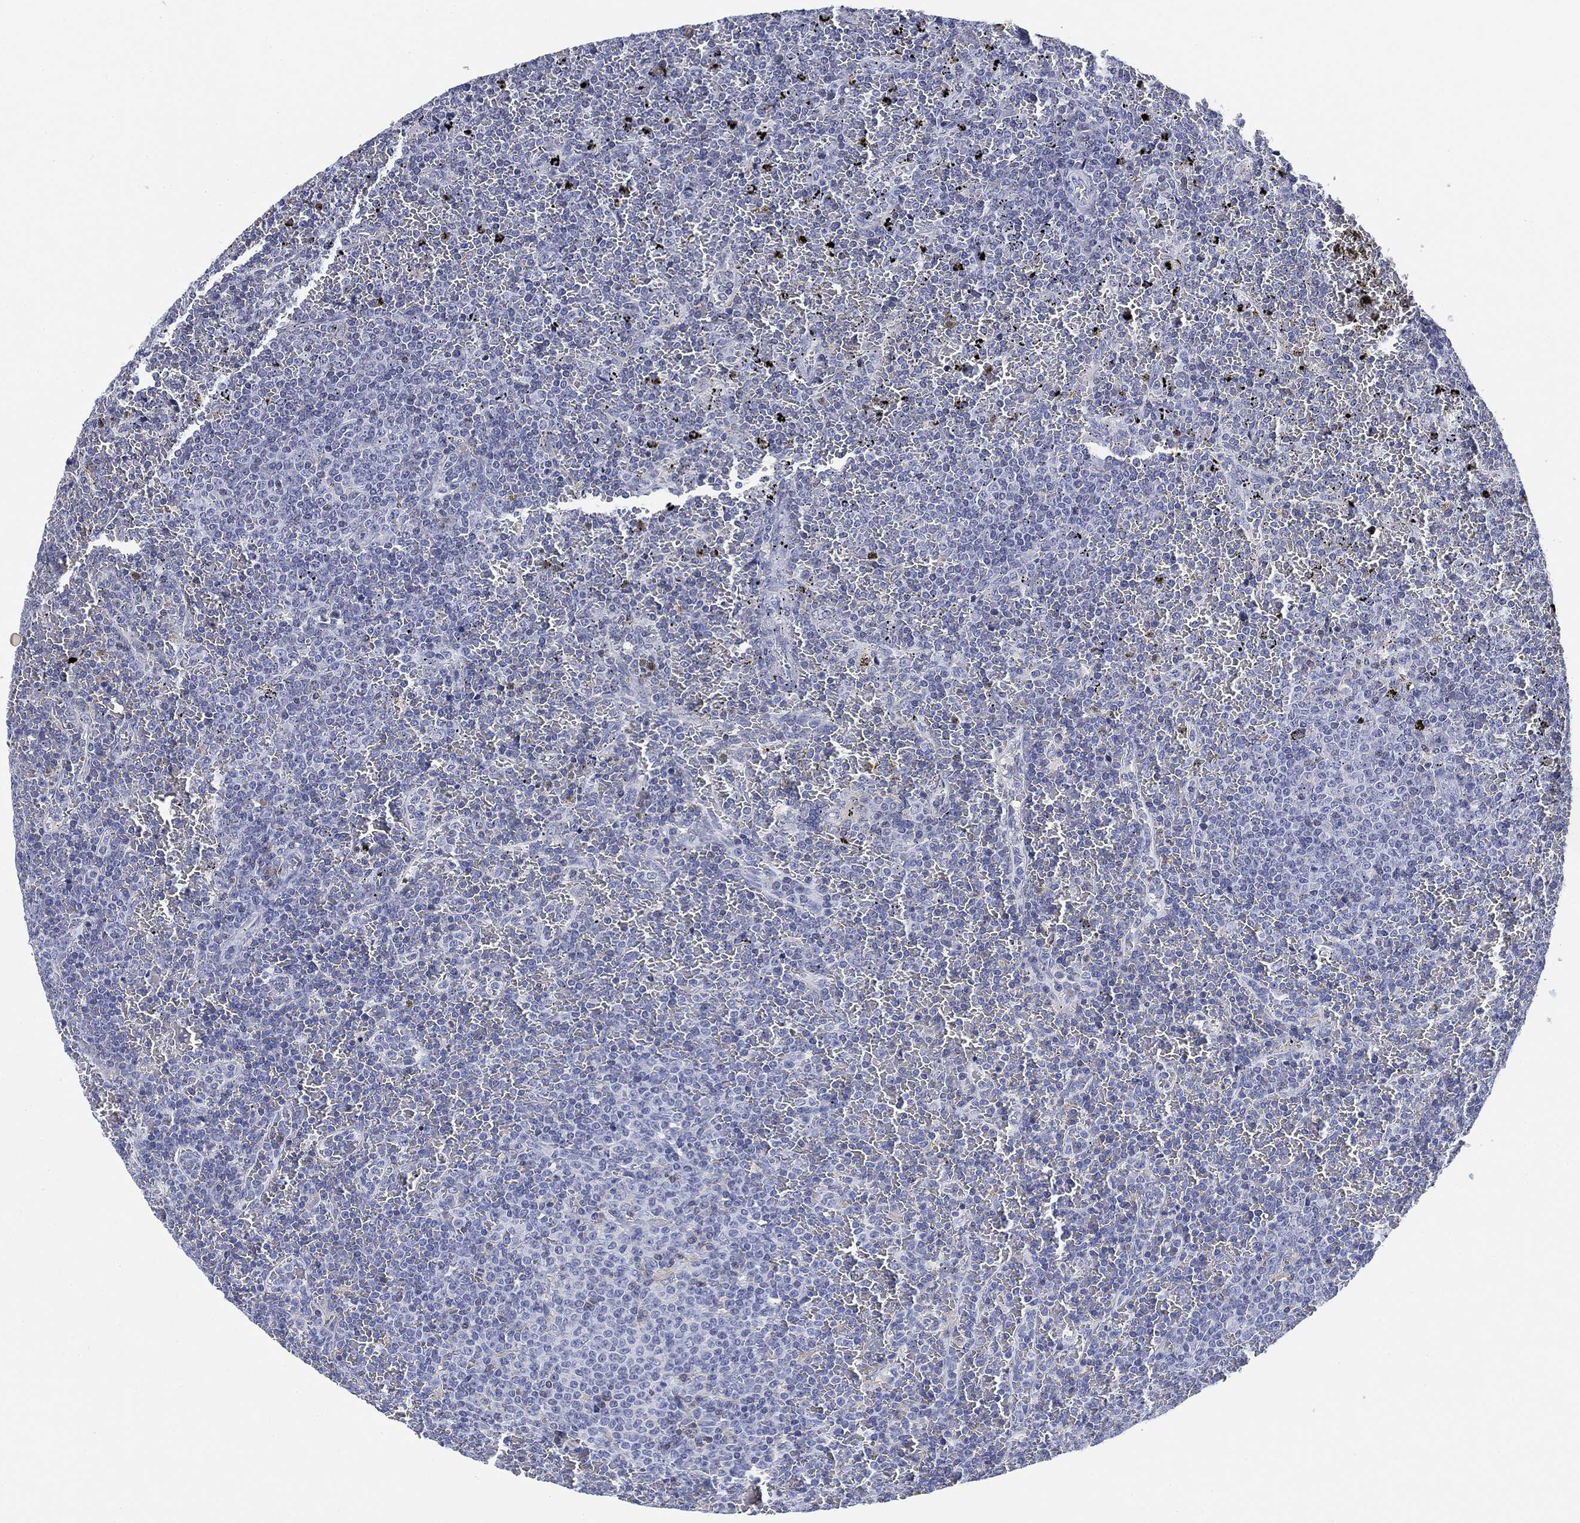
{"staining": {"intensity": "negative", "quantity": "none", "location": "none"}, "tissue": "lymphoma", "cell_type": "Tumor cells", "image_type": "cancer", "snomed": [{"axis": "morphology", "description": "Malignant lymphoma, non-Hodgkin's type, Low grade"}, {"axis": "topography", "description": "Spleen"}], "caption": "Lymphoma was stained to show a protein in brown. There is no significant expression in tumor cells. (DAB immunohistochemistry (IHC) visualized using brightfield microscopy, high magnification).", "gene": "FYB1", "patient": {"sex": "female", "age": 77}}